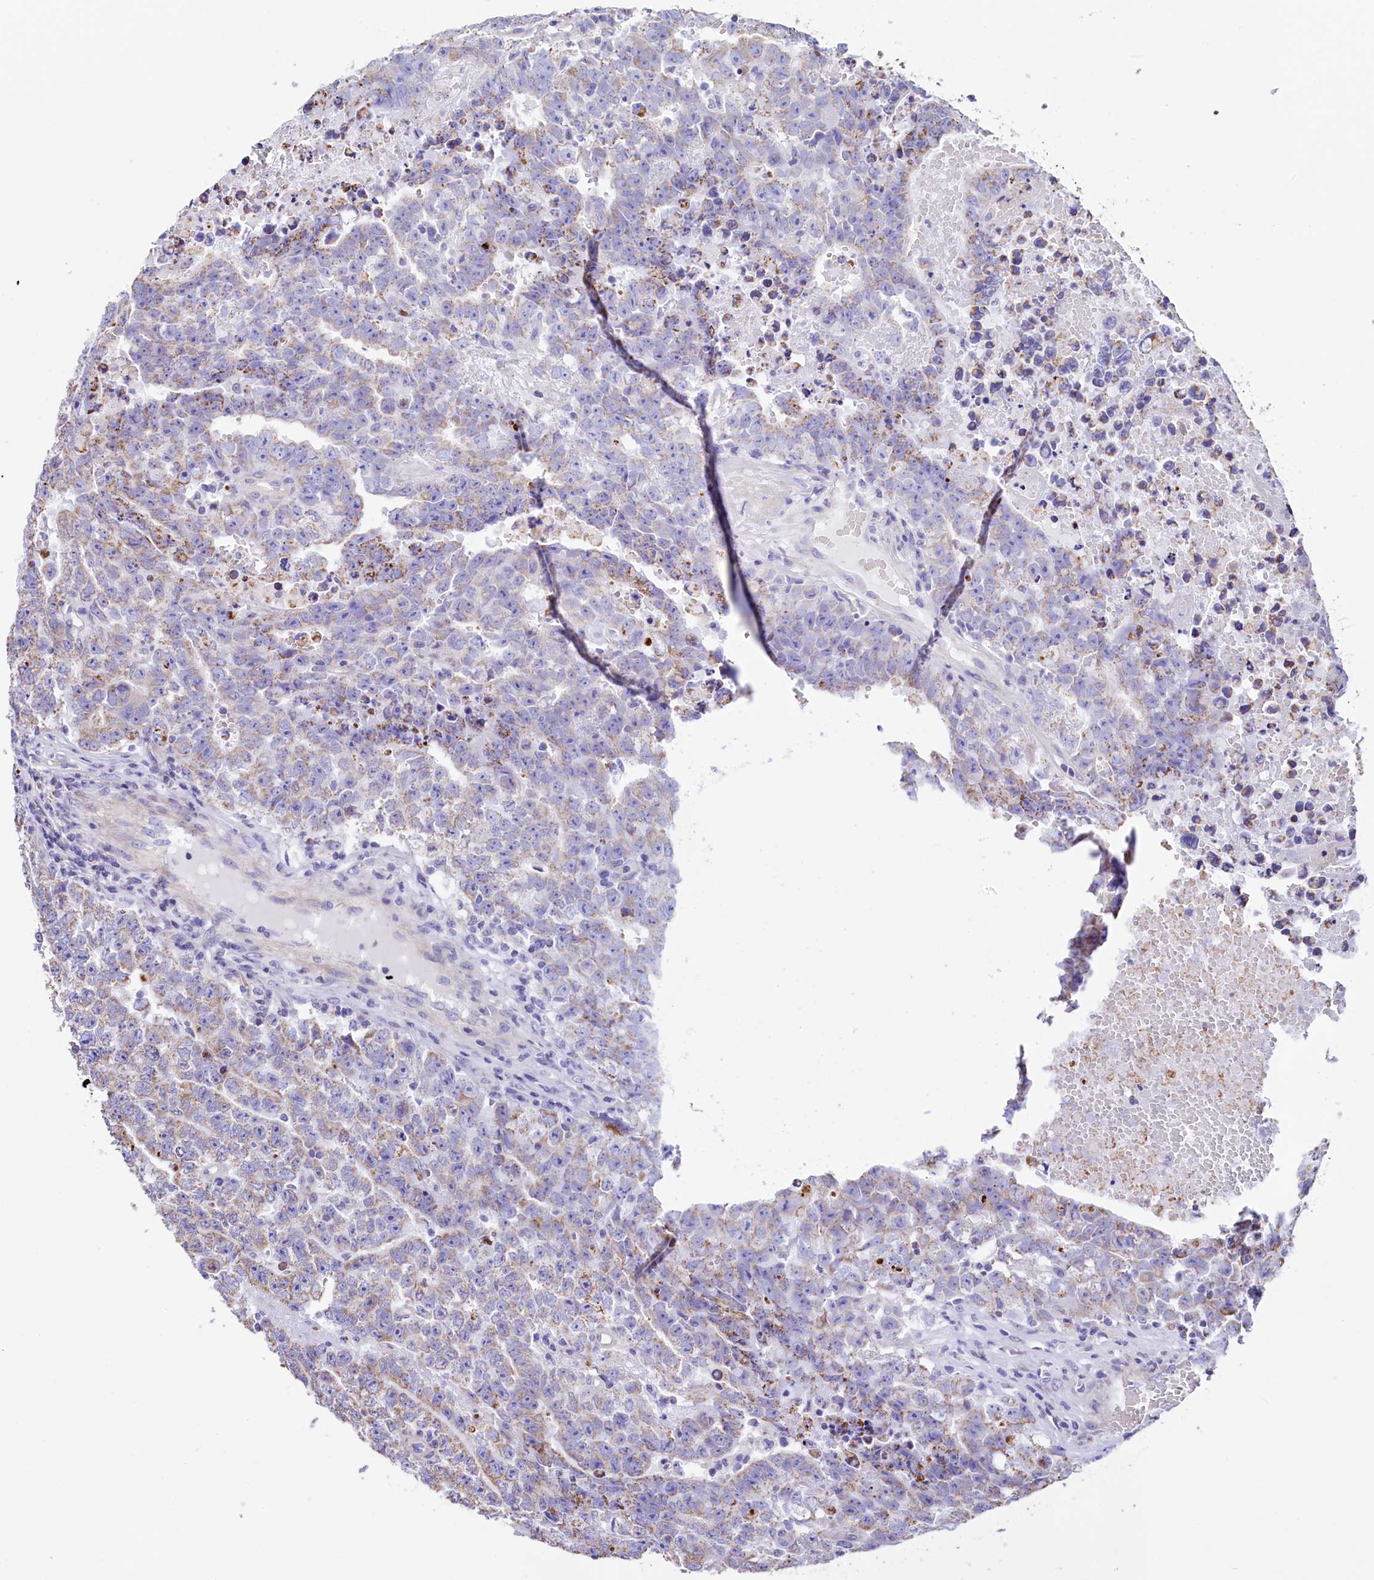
{"staining": {"intensity": "moderate", "quantity": "<25%", "location": "cytoplasmic/membranous"}, "tissue": "testis cancer", "cell_type": "Tumor cells", "image_type": "cancer", "snomed": [{"axis": "morphology", "description": "Carcinoma, Embryonal, NOS"}, {"axis": "topography", "description": "Testis"}], "caption": "A micrograph of human testis embryonal carcinoma stained for a protein exhibits moderate cytoplasmic/membranous brown staining in tumor cells. (DAB IHC with brightfield microscopy, high magnification).", "gene": "VWCE", "patient": {"sex": "male", "age": 25}}